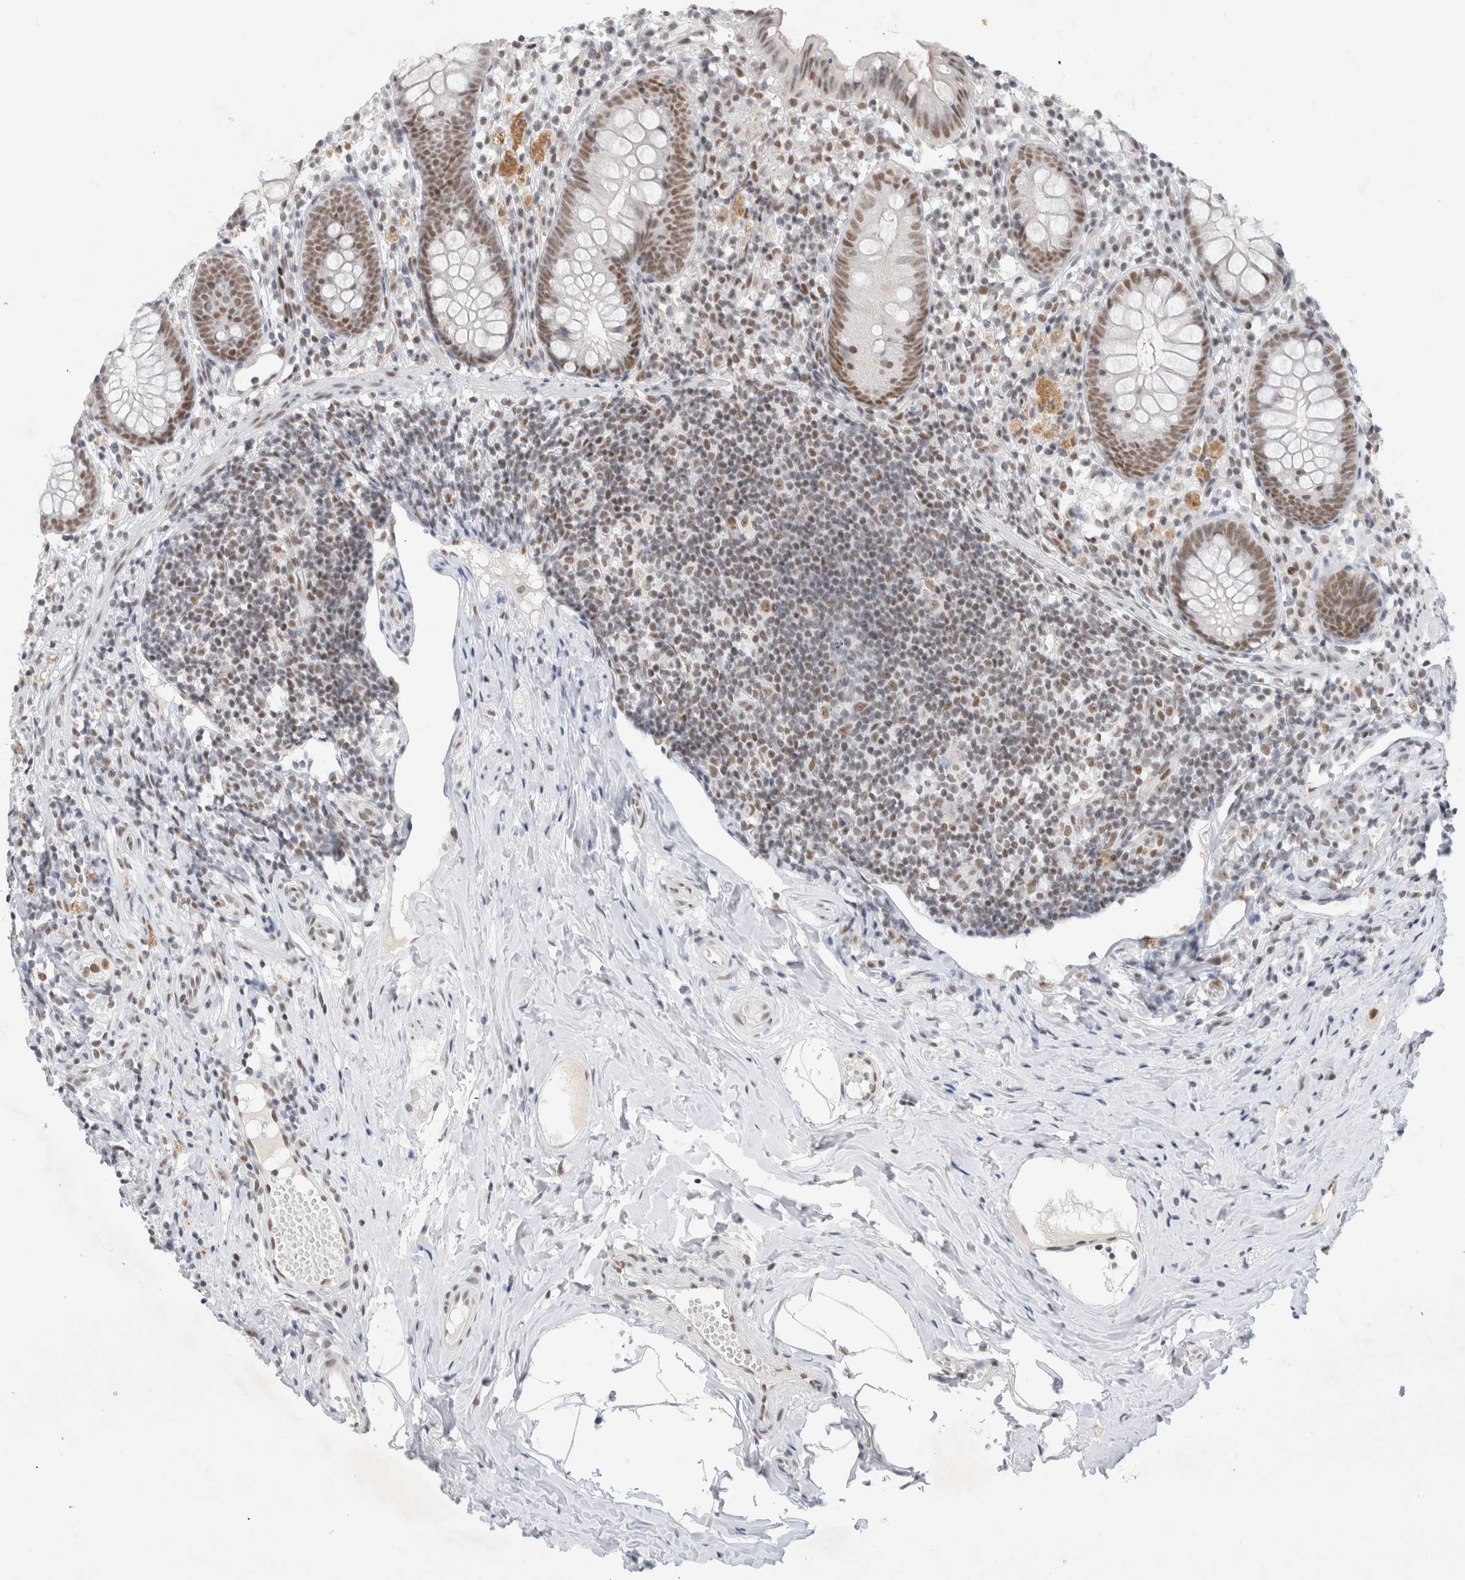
{"staining": {"intensity": "moderate", "quantity": ">75%", "location": "nuclear"}, "tissue": "appendix", "cell_type": "Glandular cells", "image_type": "normal", "snomed": [{"axis": "morphology", "description": "Normal tissue, NOS"}, {"axis": "topography", "description": "Appendix"}], "caption": "About >75% of glandular cells in normal appendix show moderate nuclear protein staining as visualized by brown immunohistochemical staining.", "gene": "COPS7A", "patient": {"sex": "female", "age": 20}}